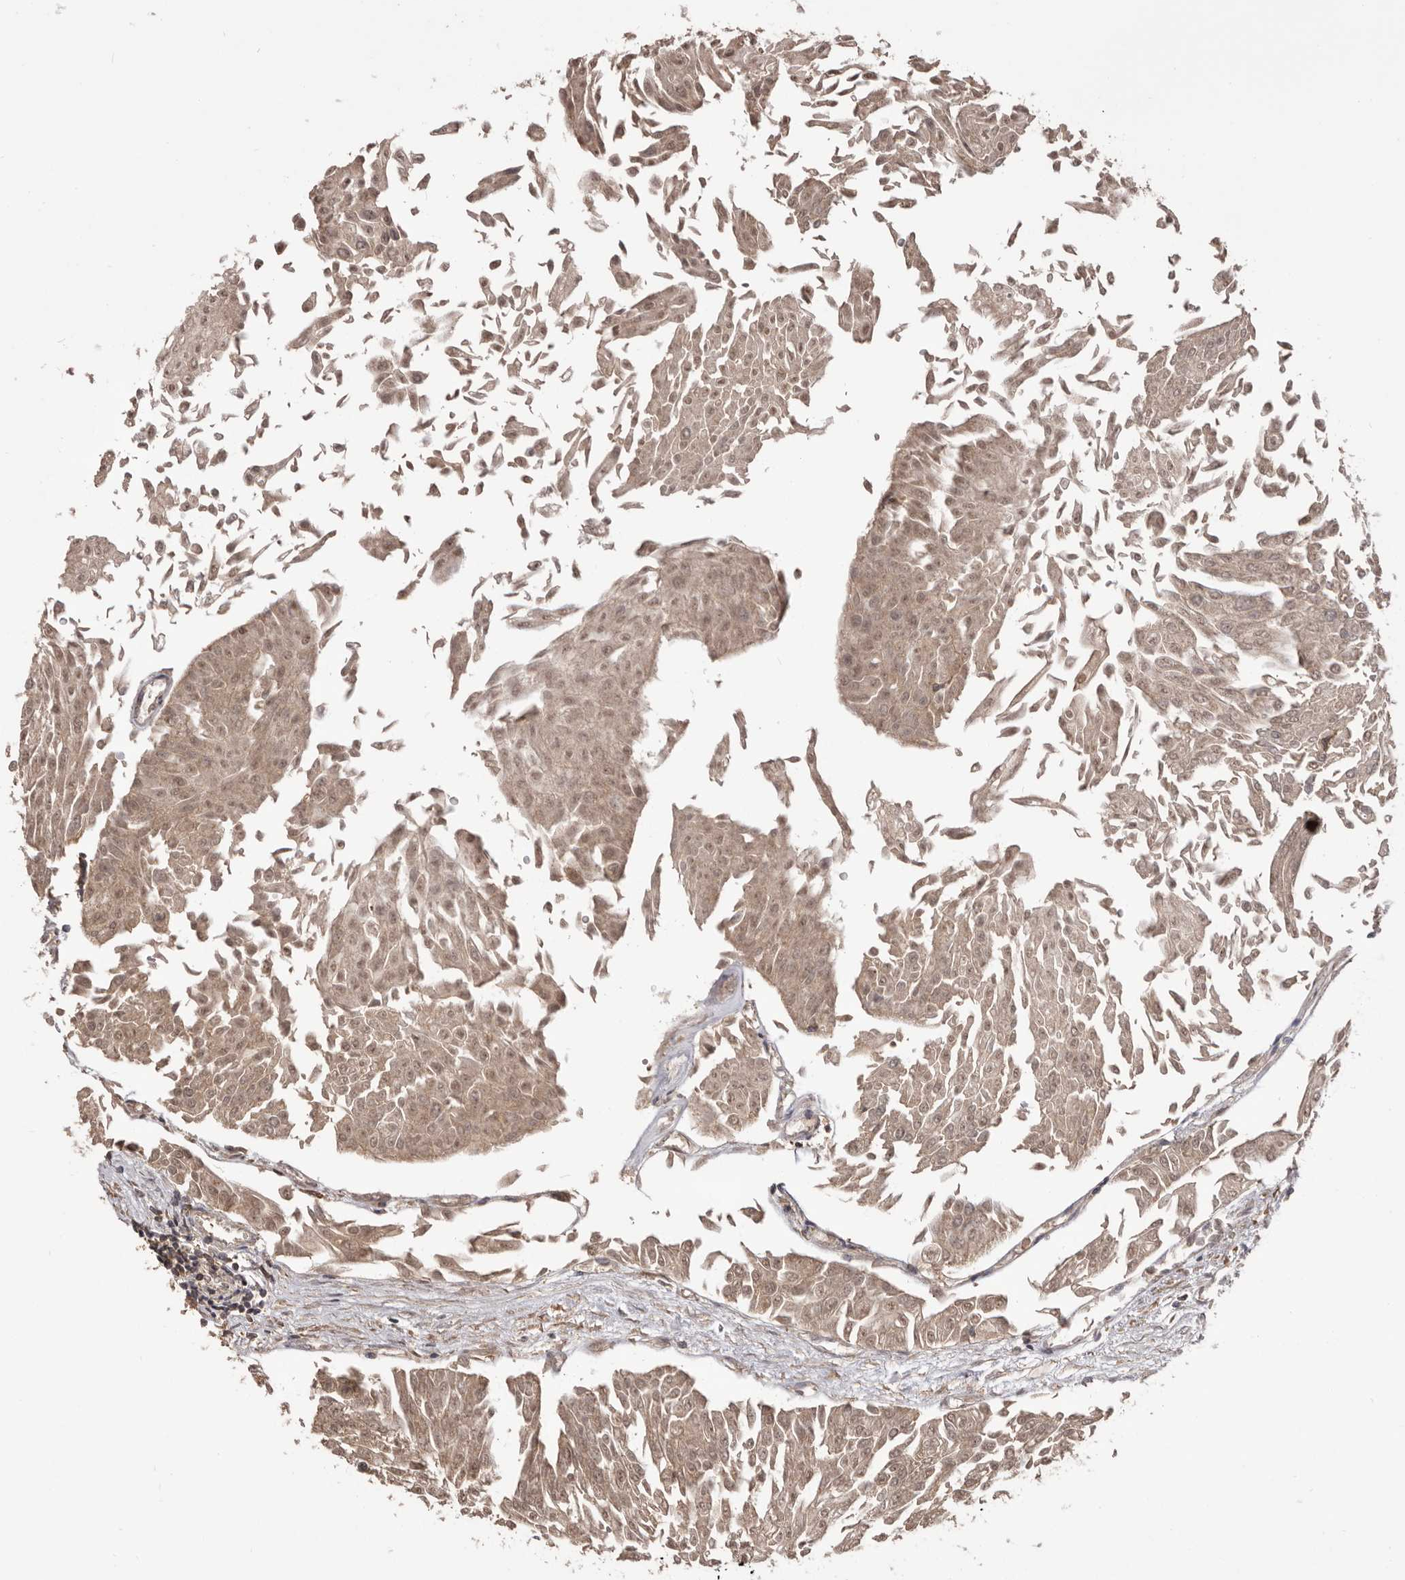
{"staining": {"intensity": "weak", "quantity": ">75%", "location": "cytoplasmic/membranous"}, "tissue": "urothelial cancer", "cell_type": "Tumor cells", "image_type": "cancer", "snomed": [{"axis": "morphology", "description": "Urothelial carcinoma, Low grade"}, {"axis": "topography", "description": "Urinary bladder"}], "caption": "Urothelial cancer tissue exhibits weak cytoplasmic/membranous expression in about >75% of tumor cells, visualized by immunohistochemistry.", "gene": "HBS1L", "patient": {"sex": "male", "age": 67}}